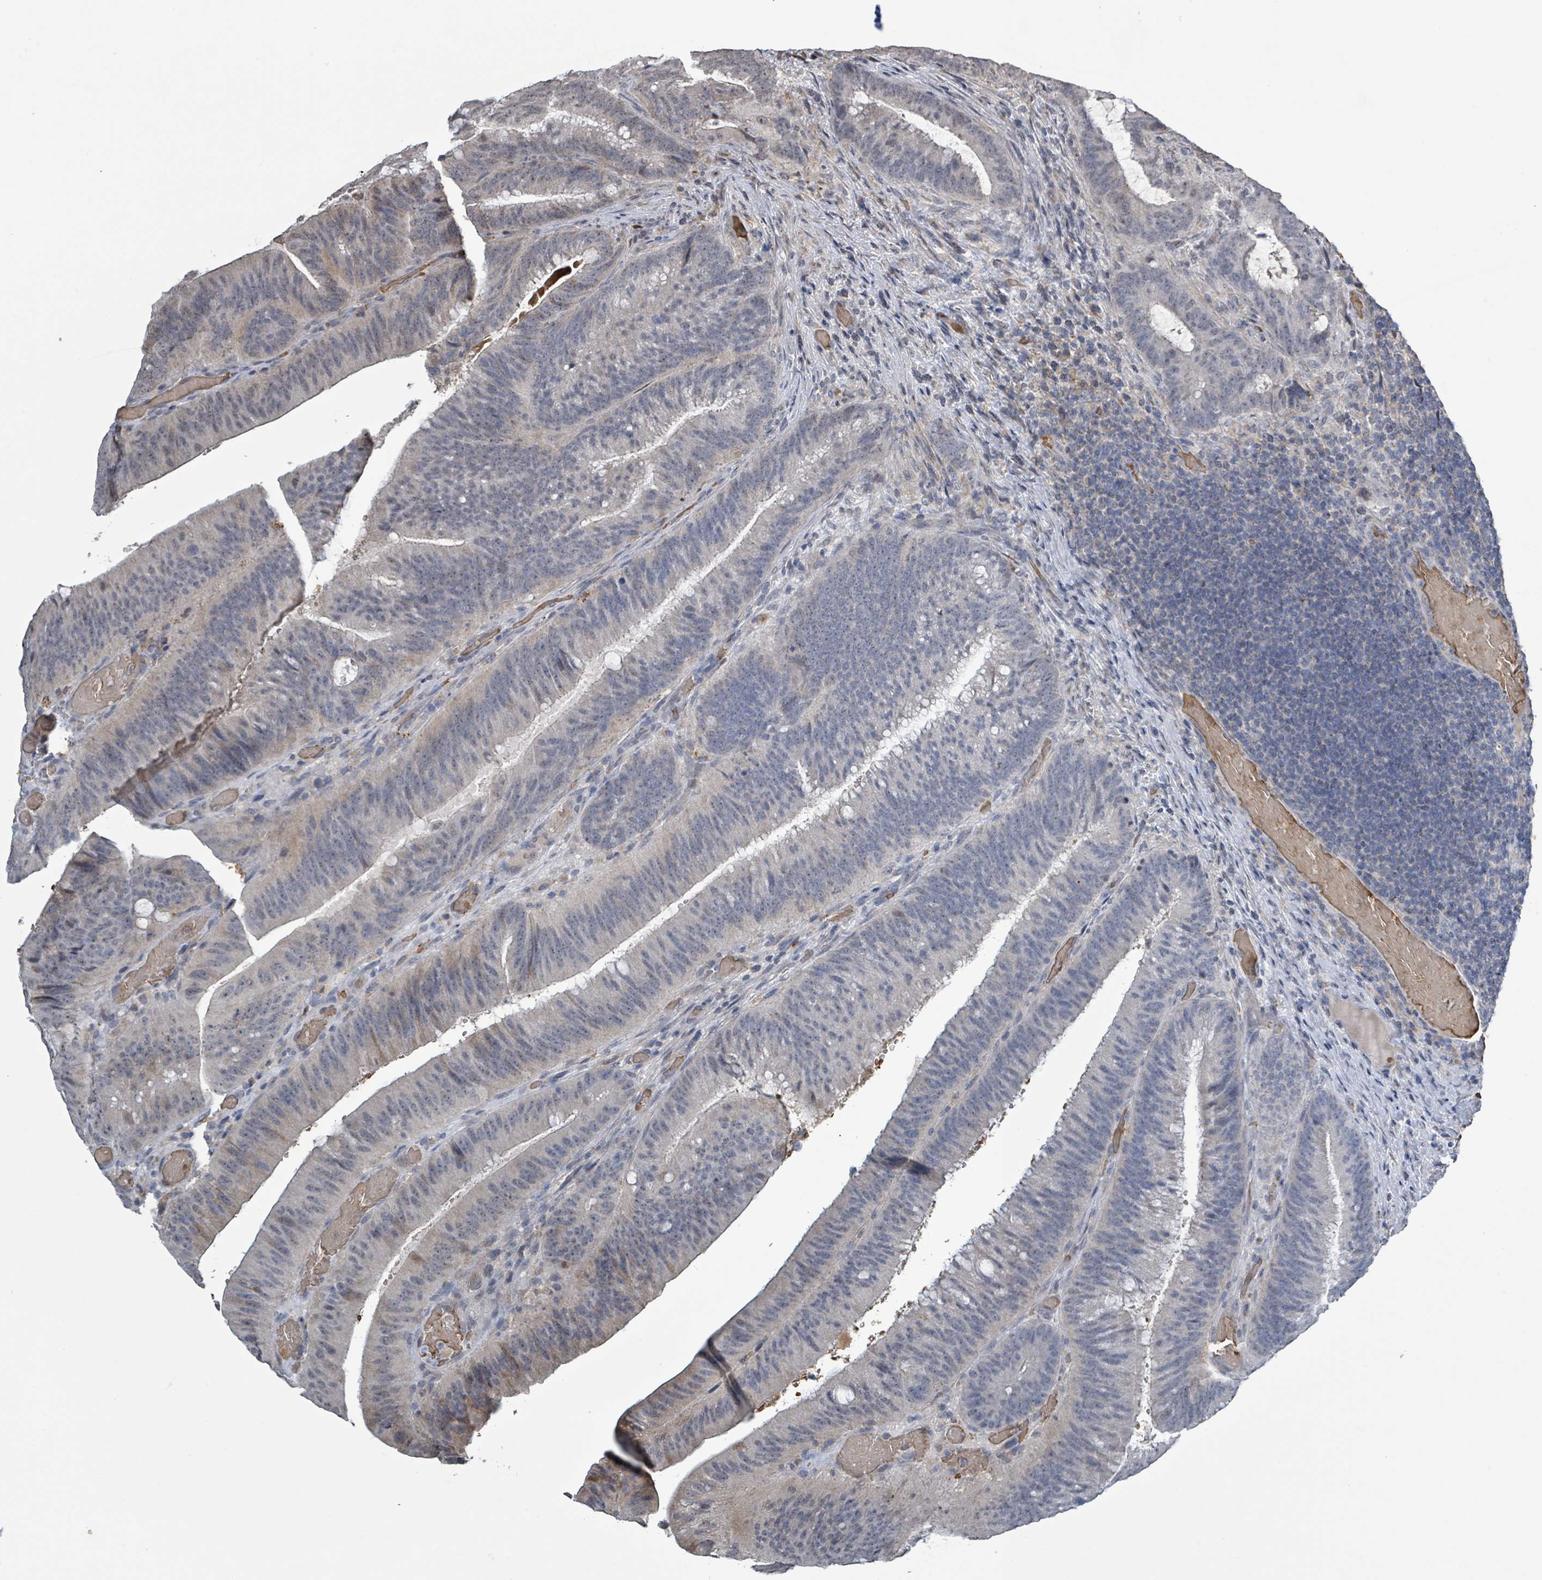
{"staining": {"intensity": "weak", "quantity": "<25%", "location": "cytoplasmic/membranous"}, "tissue": "colorectal cancer", "cell_type": "Tumor cells", "image_type": "cancer", "snomed": [{"axis": "morphology", "description": "Adenocarcinoma, NOS"}, {"axis": "topography", "description": "Colon"}], "caption": "The image shows no staining of tumor cells in colorectal cancer (adenocarcinoma). (Stains: DAB immunohistochemistry with hematoxylin counter stain, Microscopy: brightfield microscopy at high magnification).", "gene": "SEBOX", "patient": {"sex": "female", "age": 43}}